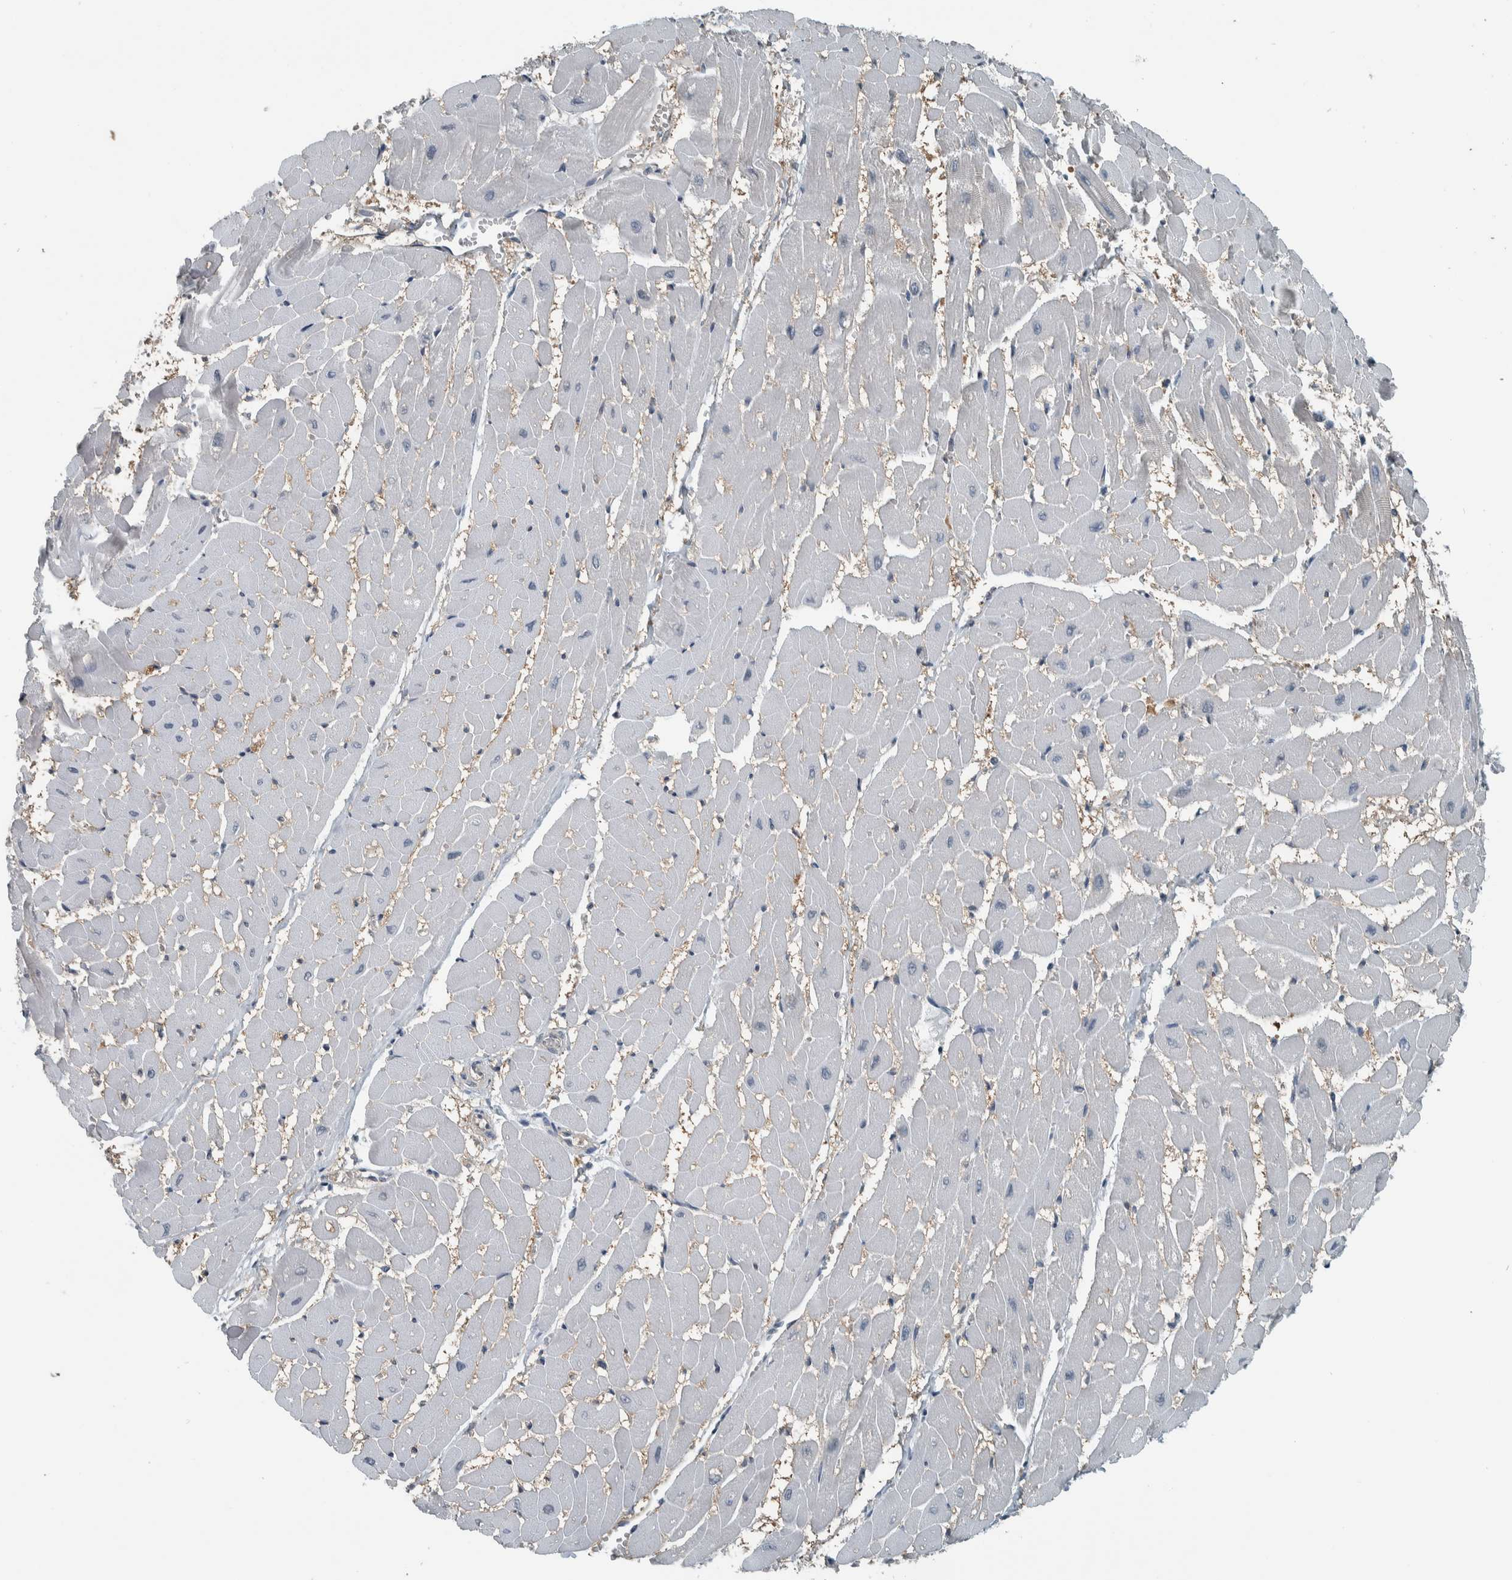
{"staining": {"intensity": "weak", "quantity": "<25%", "location": "cytoplasmic/membranous"}, "tissue": "heart muscle", "cell_type": "Cardiomyocytes", "image_type": "normal", "snomed": [{"axis": "morphology", "description": "Normal tissue, NOS"}, {"axis": "topography", "description": "Heart"}], "caption": "High power microscopy micrograph of an IHC image of normal heart muscle, revealing no significant expression in cardiomyocytes. (DAB immunohistochemistry visualized using brightfield microscopy, high magnification).", "gene": "ALAD", "patient": {"sex": "male", "age": 45}}